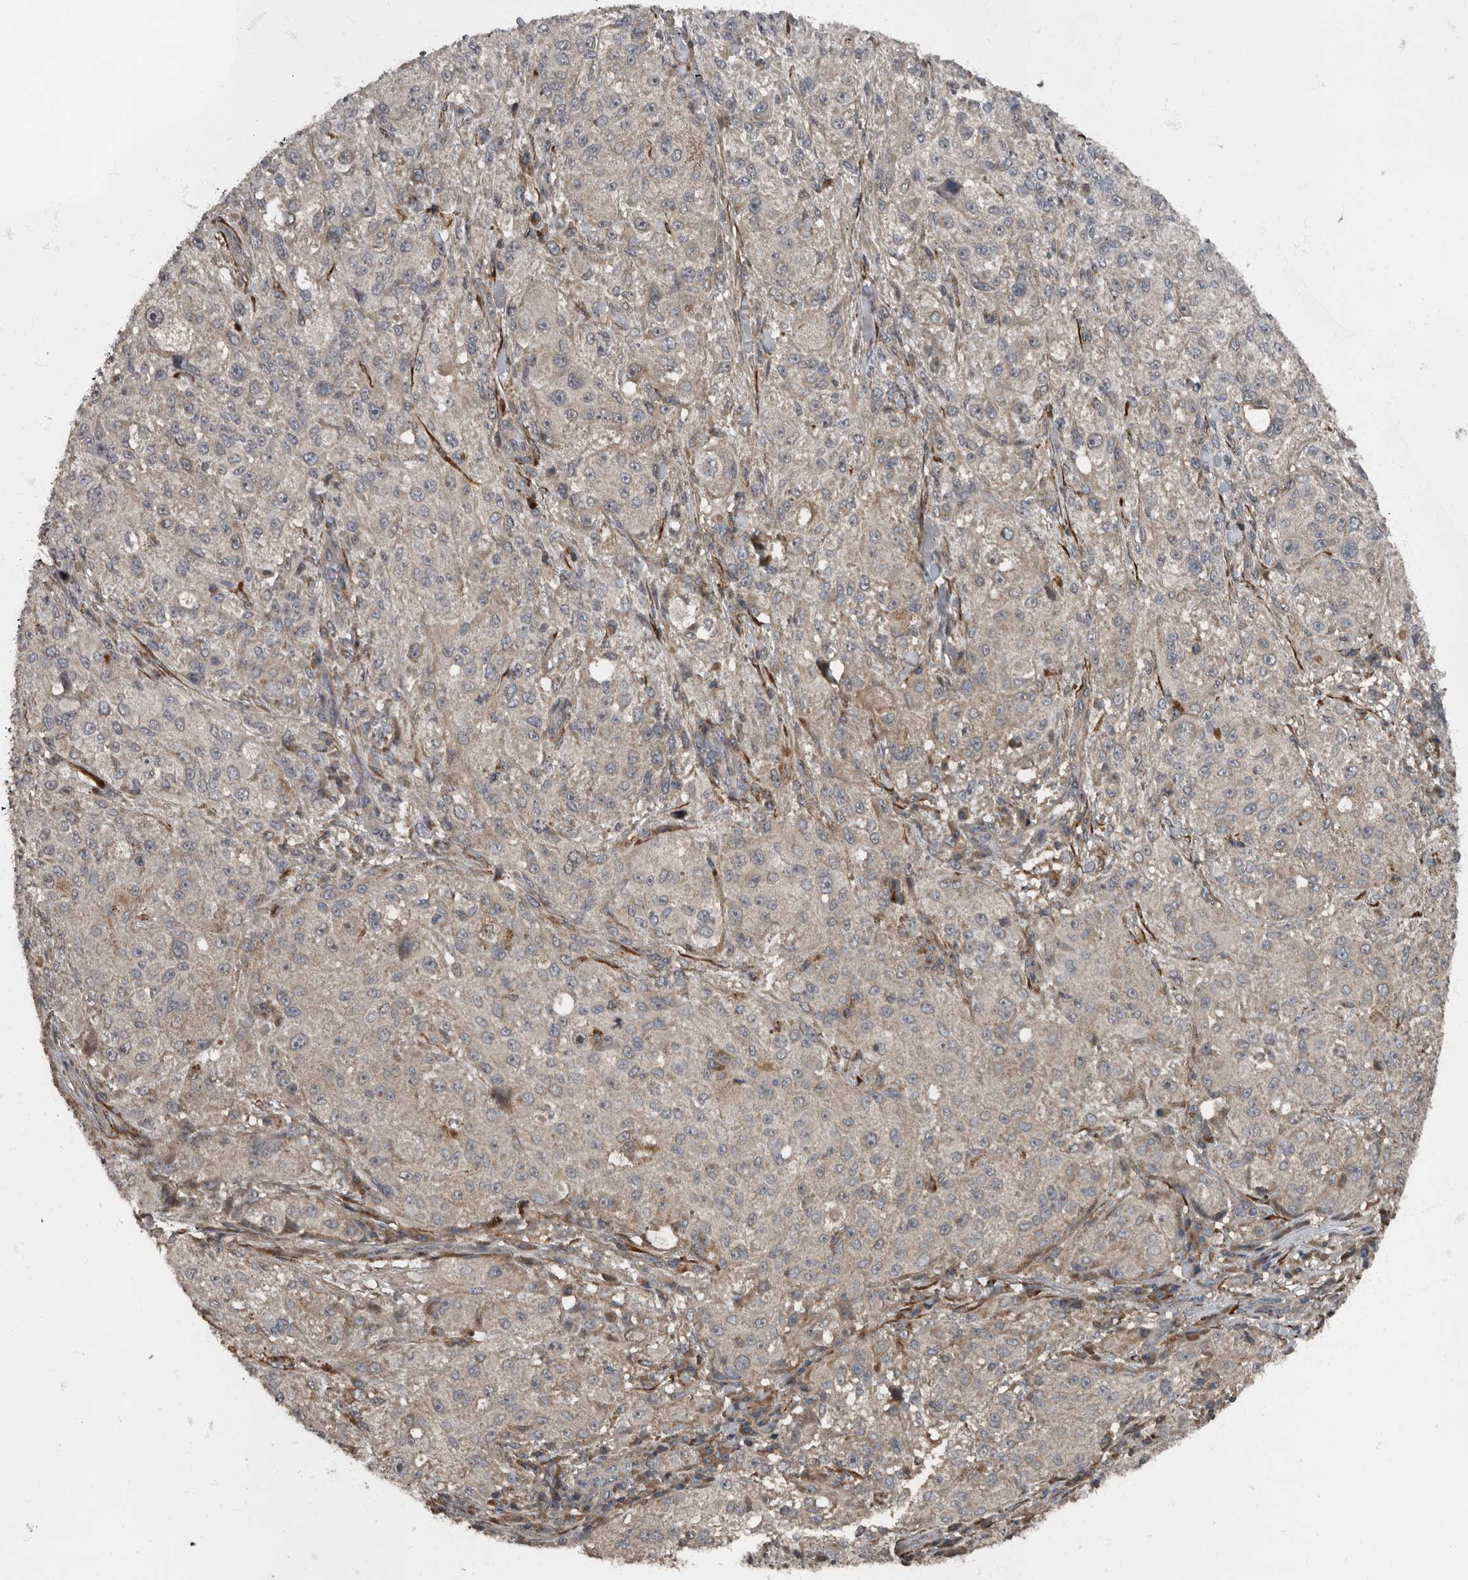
{"staining": {"intensity": "negative", "quantity": "none", "location": "none"}, "tissue": "melanoma", "cell_type": "Tumor cells", "image_type": "cancer", "snomed": [{"axis": "morphology", "description": "Necrosis, NOS"}, {"axis": "morphology", "description": "Malignant melanoma, NOS"}, {"axis": "topography", "description": "Skin"}], "caption": "The micrograph exhibits no significant expression in tumor cells of melanoma. (DAB (3,3'-diaminobenzidine) immunohistochemistry with hematoxylin counter stain).", "gene": "RABGGTB", "patient": {"sex": "female", "age": 87}}